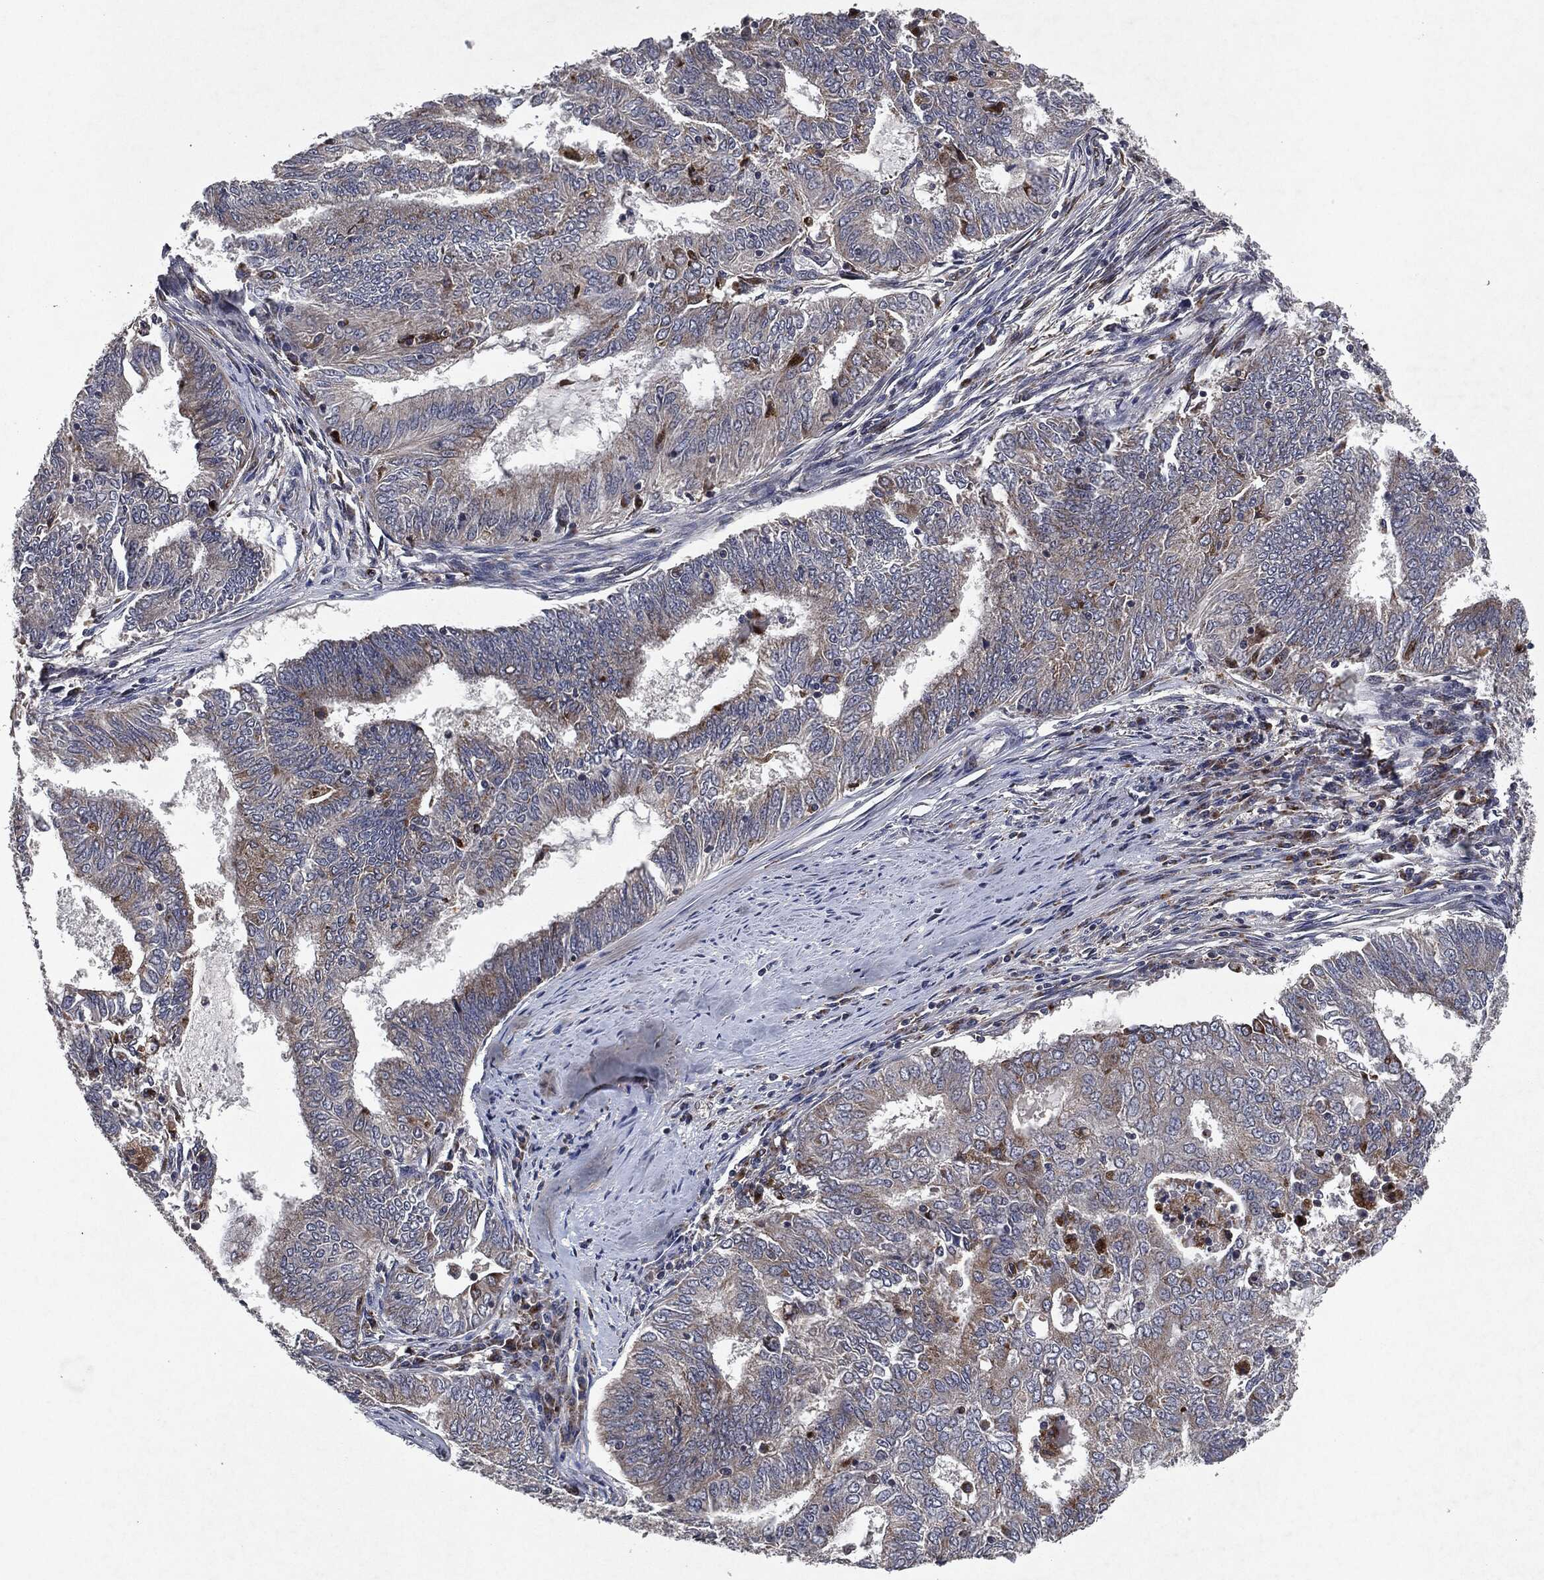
{"staining": {"intensity": "moderate", "quantity": "<25%", "location": "cytoplasmic/membranous"}, "tissue": "endometrial cancer", "cell_type": "Tumor cells", "image_type": "cancer", "snomed": [{"axis": "morphology", "description": "Adenocarcinoma, NOS"}, {"axis": "topography", "description": "Endometrium"}], "caption": "About <25% of tumor cells in endometrial cancer (adenocarcinoma) demonstrate moderate cytoplasmic/membranous protein positivity as visualized by brown immunohistochemical staining.", "gene": "SLC31A2", "patient": {"sex": "female", "age": 62}}